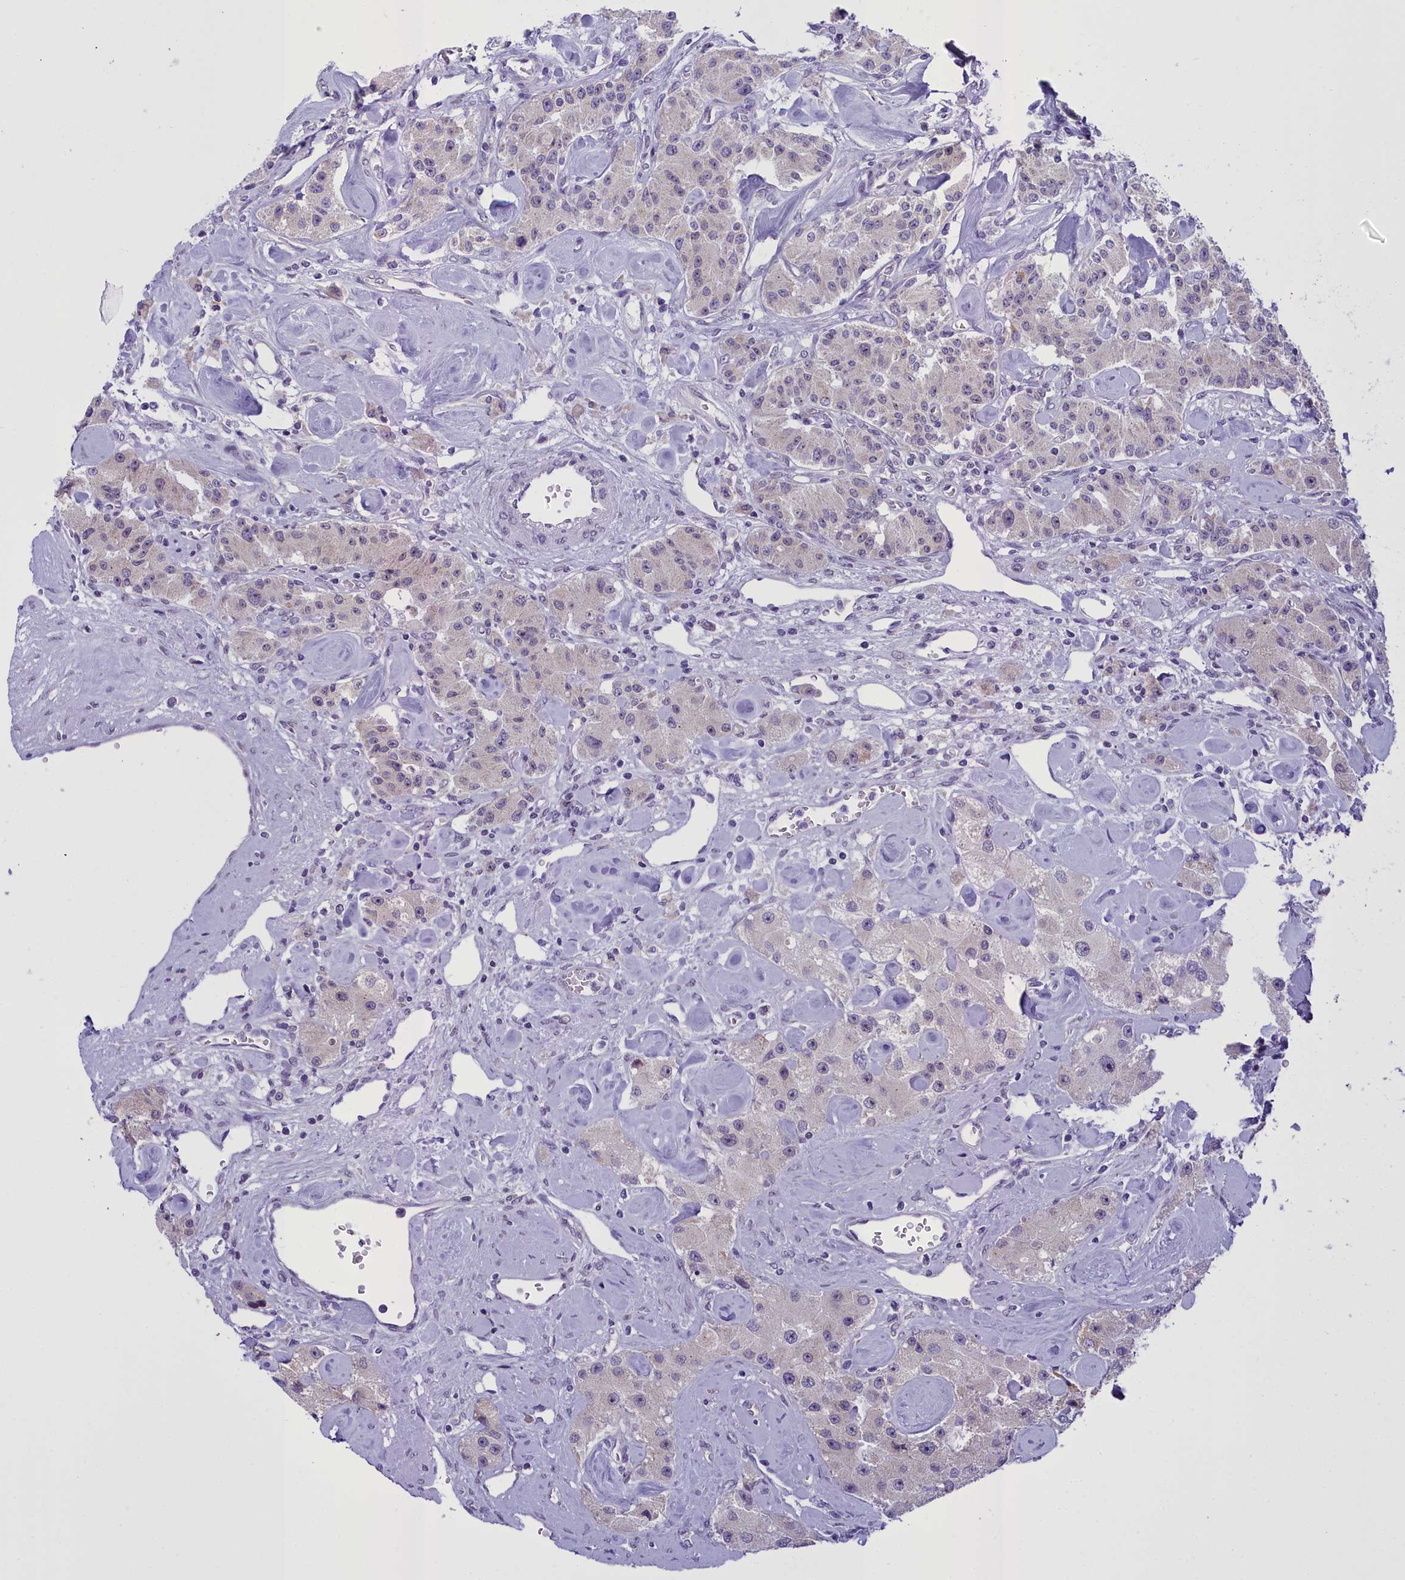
{"staining": {"intensity": "negative", "quantity": "none", "location": "none"}, "tissue": "carcinoid", "cell_type": "Tumor cells", "image_type": "cancer", "snomed": [{"axis": "morphology", "description": "Carcinoid, malignant, NOS"}, {"axis": "topography", "description": "Pancreas"}], "caption": "Carcinoid was stained to show a protein in brown. There is no significant positivity in tumor cells. Nuclei are stained in blue.", "gene": "B9D2", "patient": {"sex": "male", "age": 41}}